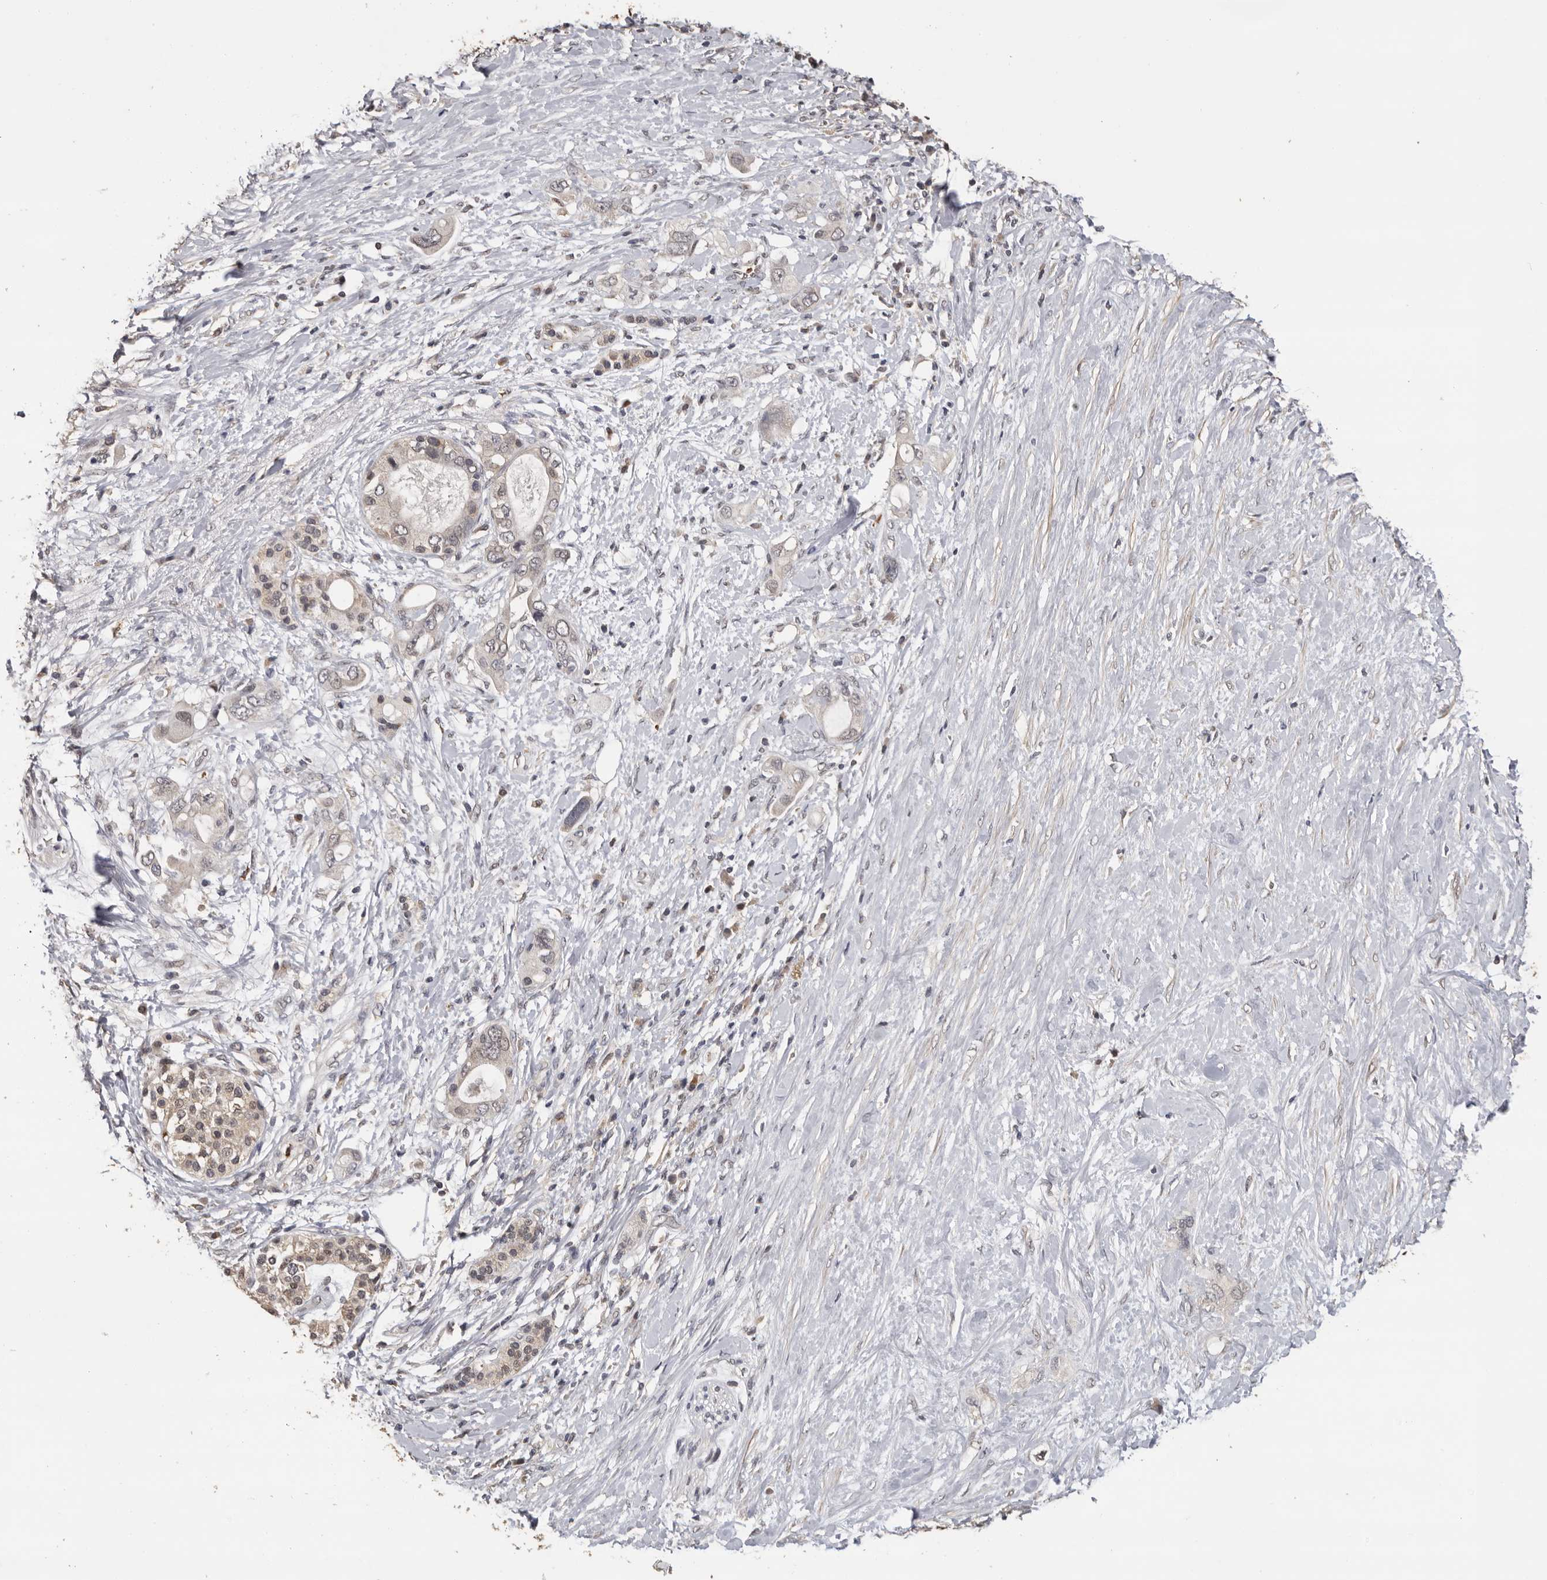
{"staining": {"intensity": "negative", "quantity": "none", "location": "none"}, "tissue": "pancreatic cancer", "cell_type": "Tumor cells", "image_type": "cancer", "snomed": [{"axis": "morphology", "description": "Adenocarcinoma, NOS"}, {"axis": "topography", "description": "Pancreas"}], "caption": "IHC micrograph of adenocarcinoma (pancreatic) stained for a protein (brown), which displays no positivity in tumor cells. Nuclei are stained in blue.", "gene": "KIF2B", "patient": {"sex": "female", "age": 56}}